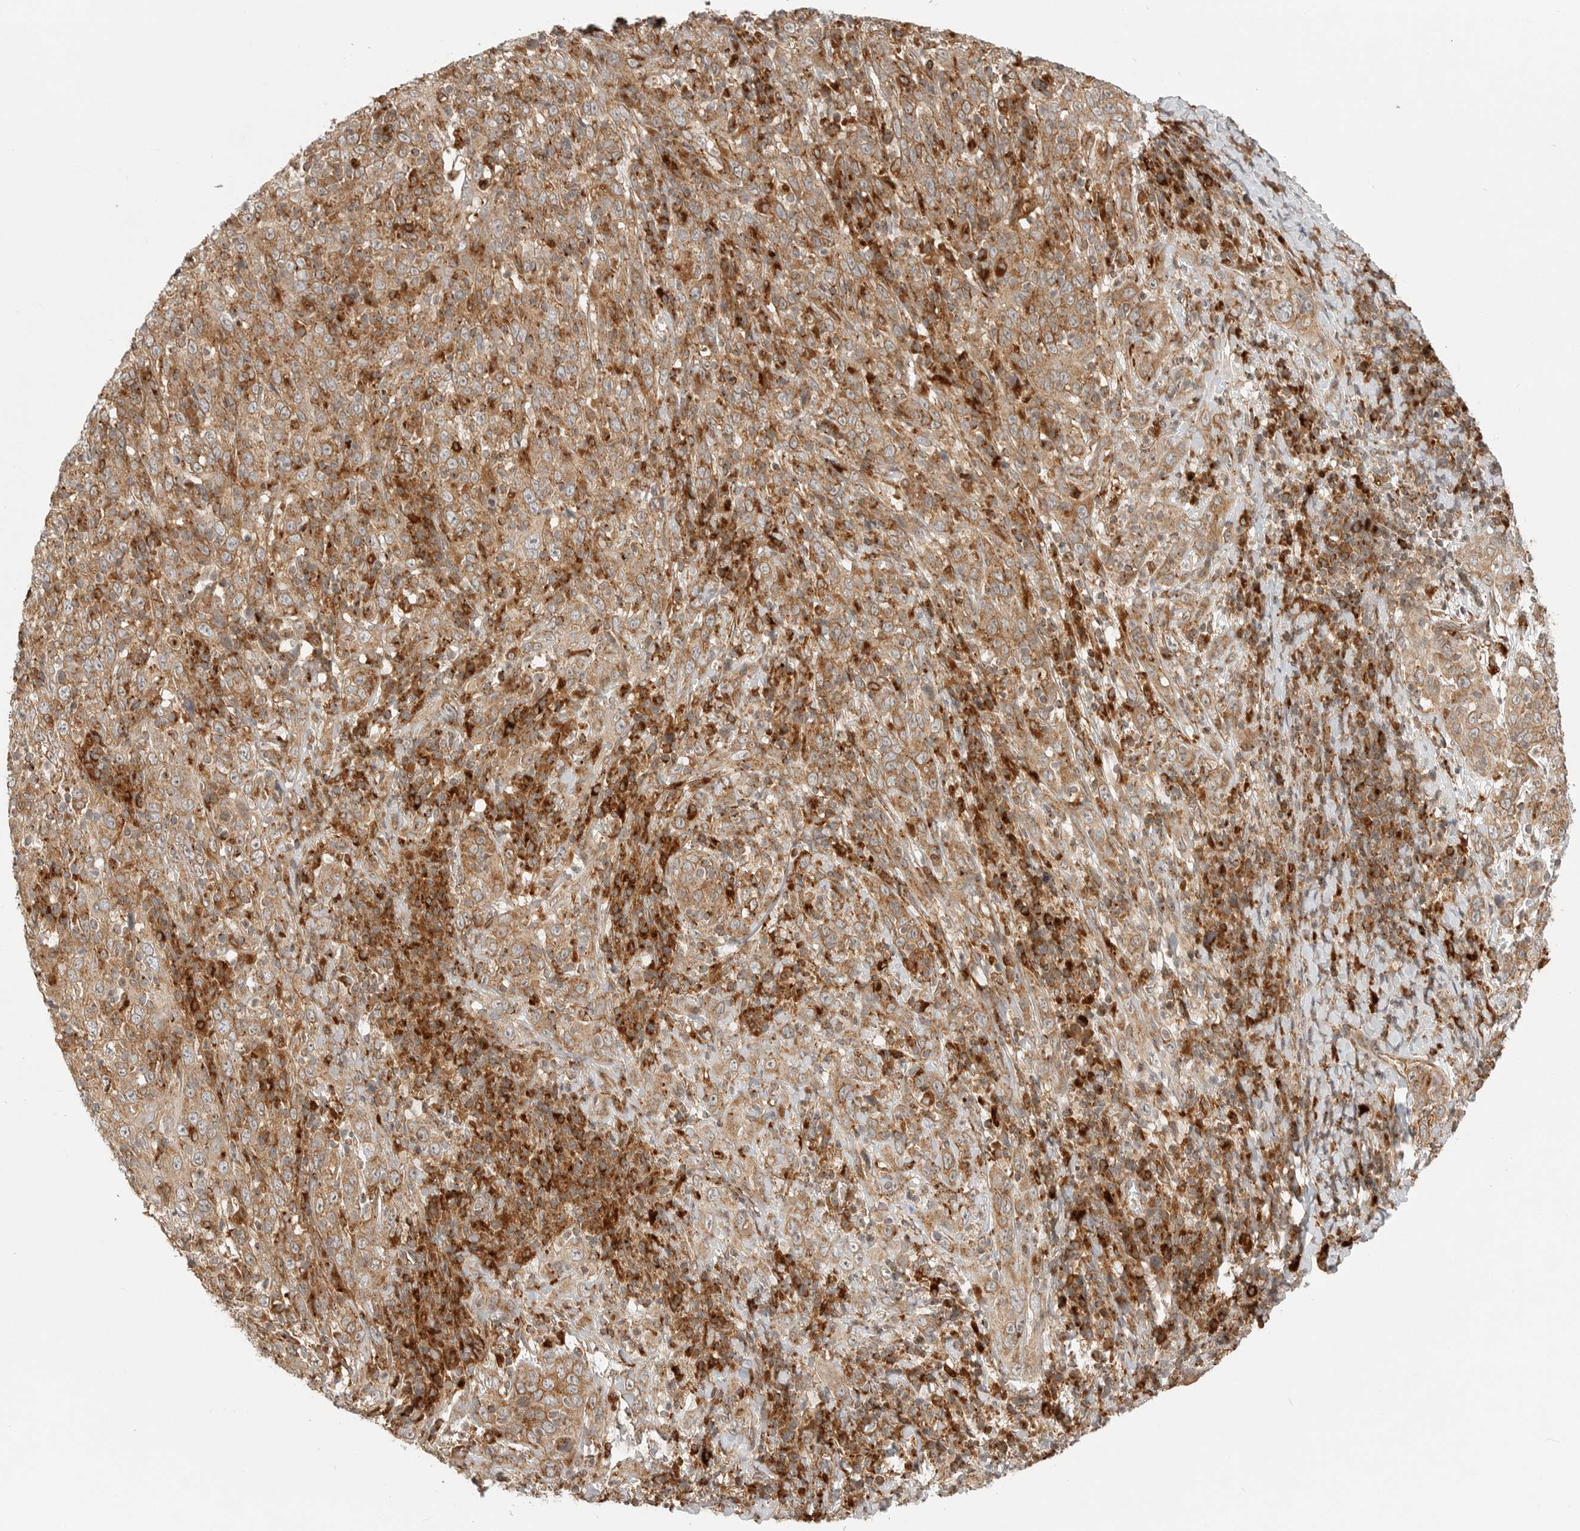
{"staining": {"intensity": "moderate", "quantity": ">75%", "location": "cytoplasmic/membranous"}, "tissue": "cervical cancer", "cell_type": "Tumor cells", "image_type": "cancer", "snomed": [{"axis": "morphology", "description": "Squamous cell carcinoma, NOS"}, {"axis": "topography", "description": "Cervix"}], "caption": "Squamous cell carcinoma (cervical) was stained to show a protein in brown. There is medium levels of moderate cytoplasmic/membranous expression in about >75% of tumor cells.", "gene": "IDUA", "patient": {"sex": "female", "age": 46}}